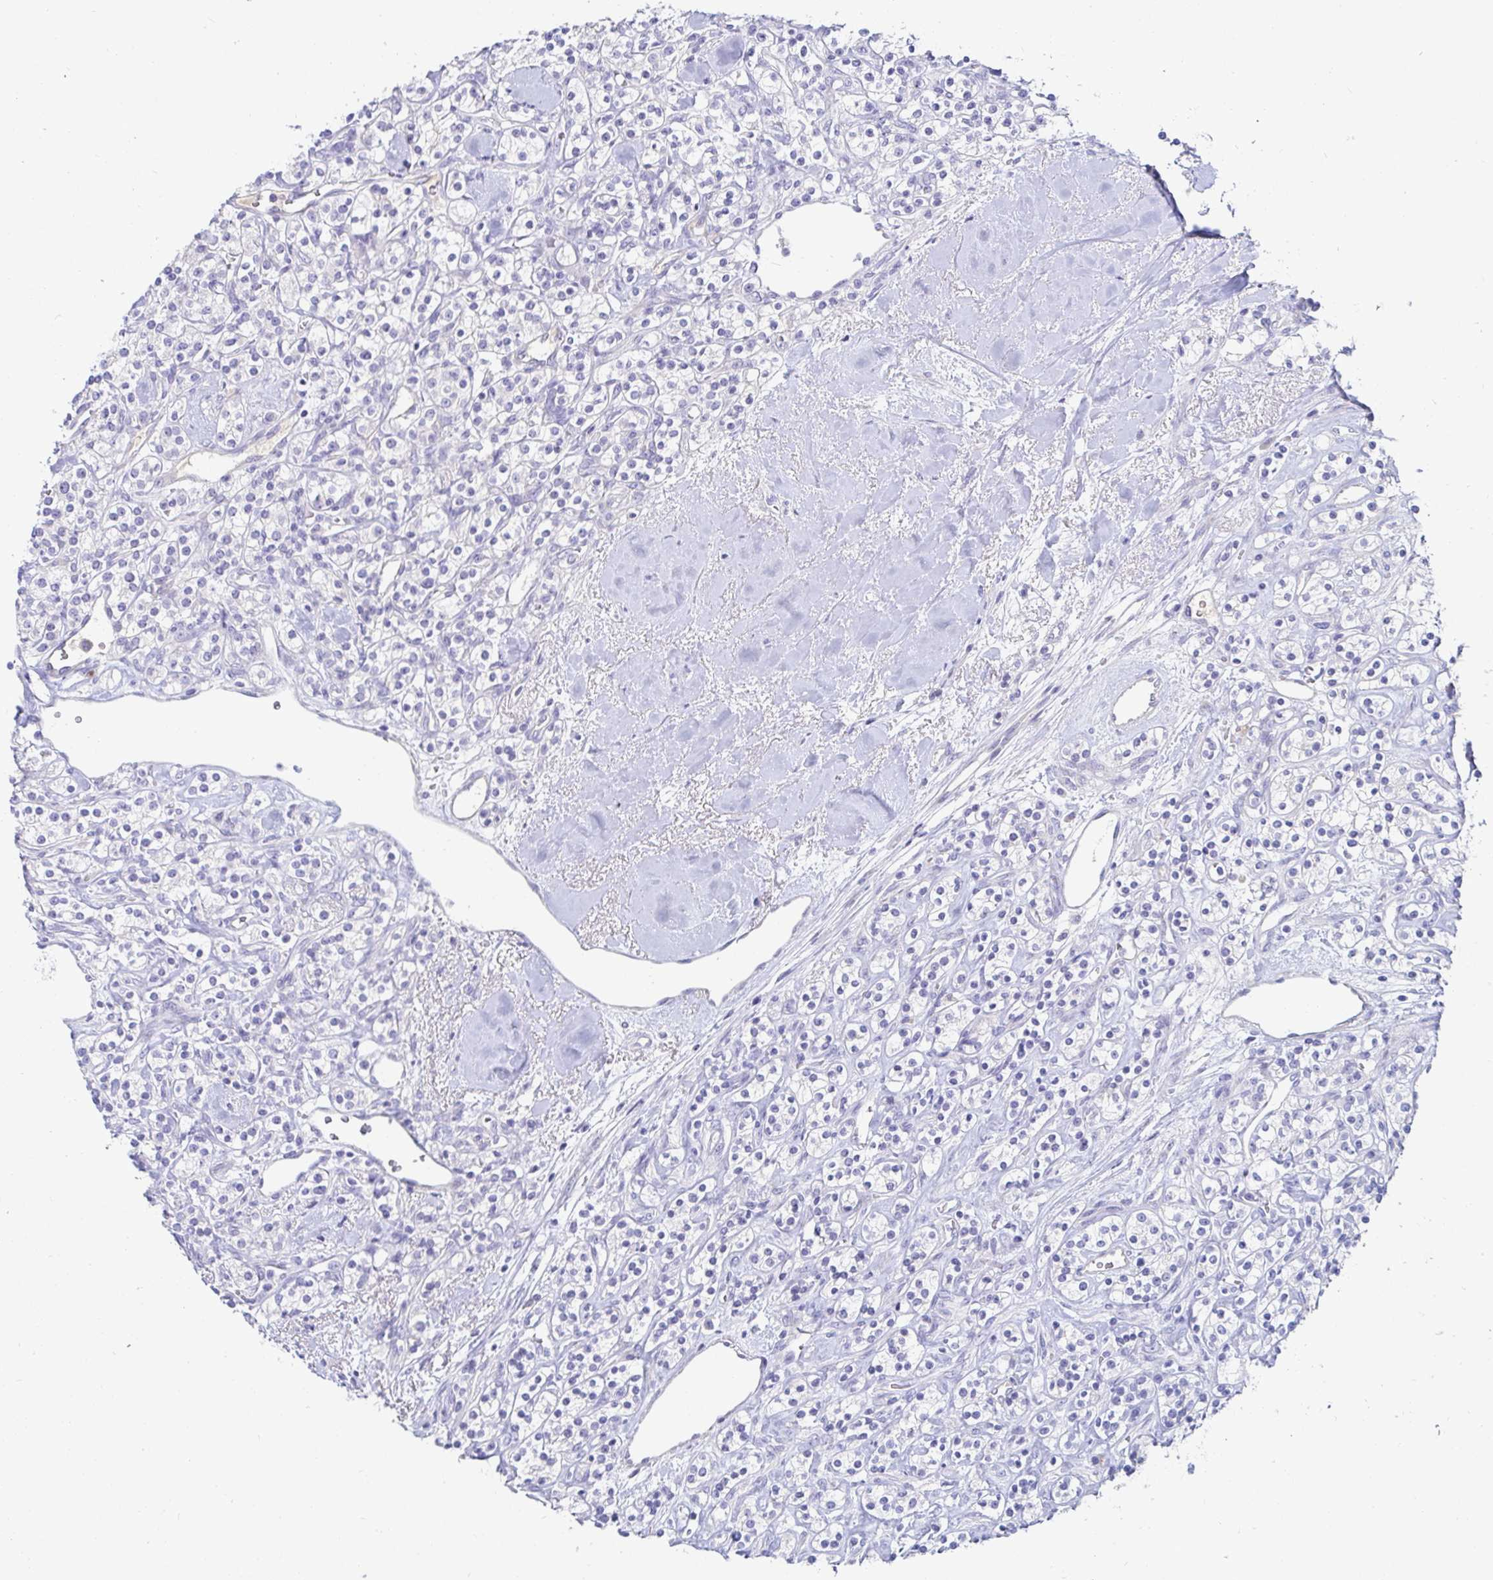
{"staining": {"intensity": "negative", "quantity": "none", "location": "none"}, "tissue": "renal cancer", "cell_type": "Tumor cells", "image_type": "cancer", "snomed": [{"axis": "morphology", "description": "Adenocarcinoma, NOS"}, {"axis": "topography", "description": "Kidney"}], "caption": "High power microscopy micrograph of an IHC histopathology image of renal cancer (adenocarcinoma), revealing no significant staining in tumor cells.", "gene": "C4orf17", "patient": {"sex": "male", "age": 77}}